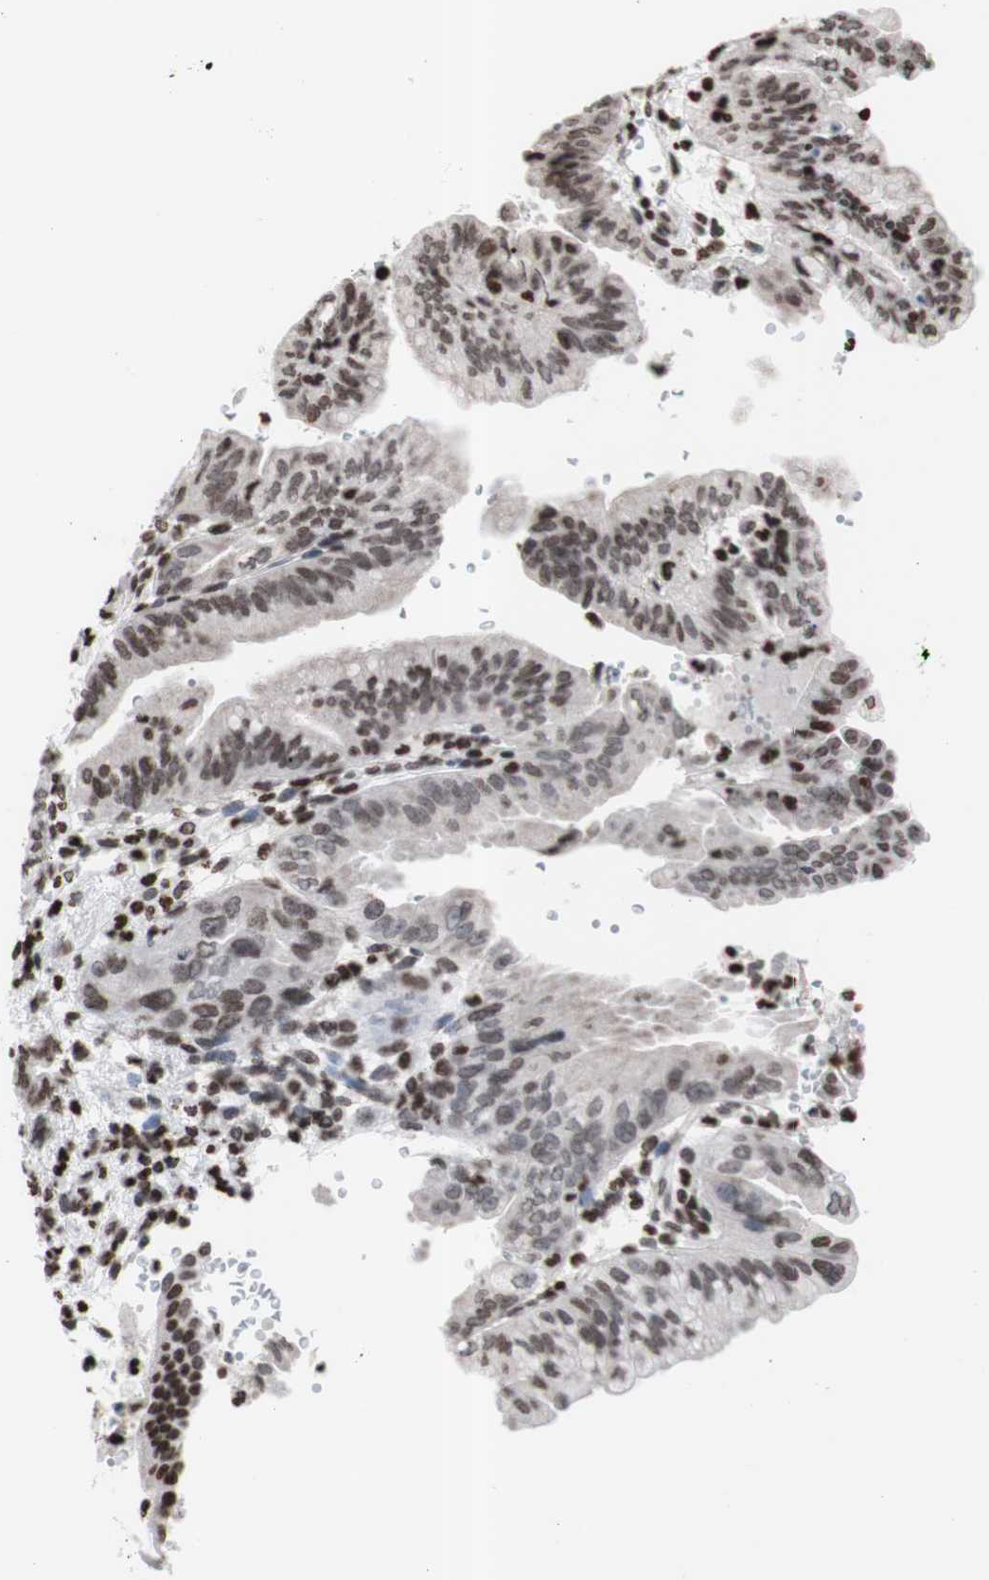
{"staining": {"intensity": "weak", "quantity": "25%-75%", "location": "cytoplasmic/membranous,nuclear"}, "tissue": "pancreatic cancer", "cell_type": "Tumor cells", "image_type": "cancer", "snomed": [{"axis": "morphology", "description": "Adenocarcinoma, NOS"}, {"axis": "topography", "description": "Pancreas"}], "caption": "High-power microscopy captured an immunohistochemistry (IHC) photomicrograph of pancreatic cancer, revealing weak cytoplasmic/membranous and nuclear expression in approximately 25%-75% of tumor cells. (Stains: DAB in brown, nuclei in blue, Microscopy: brightfield microscopy at high magnification).", "gene": "SNAI2", "patient": {"sex": "male", "age": 70}}